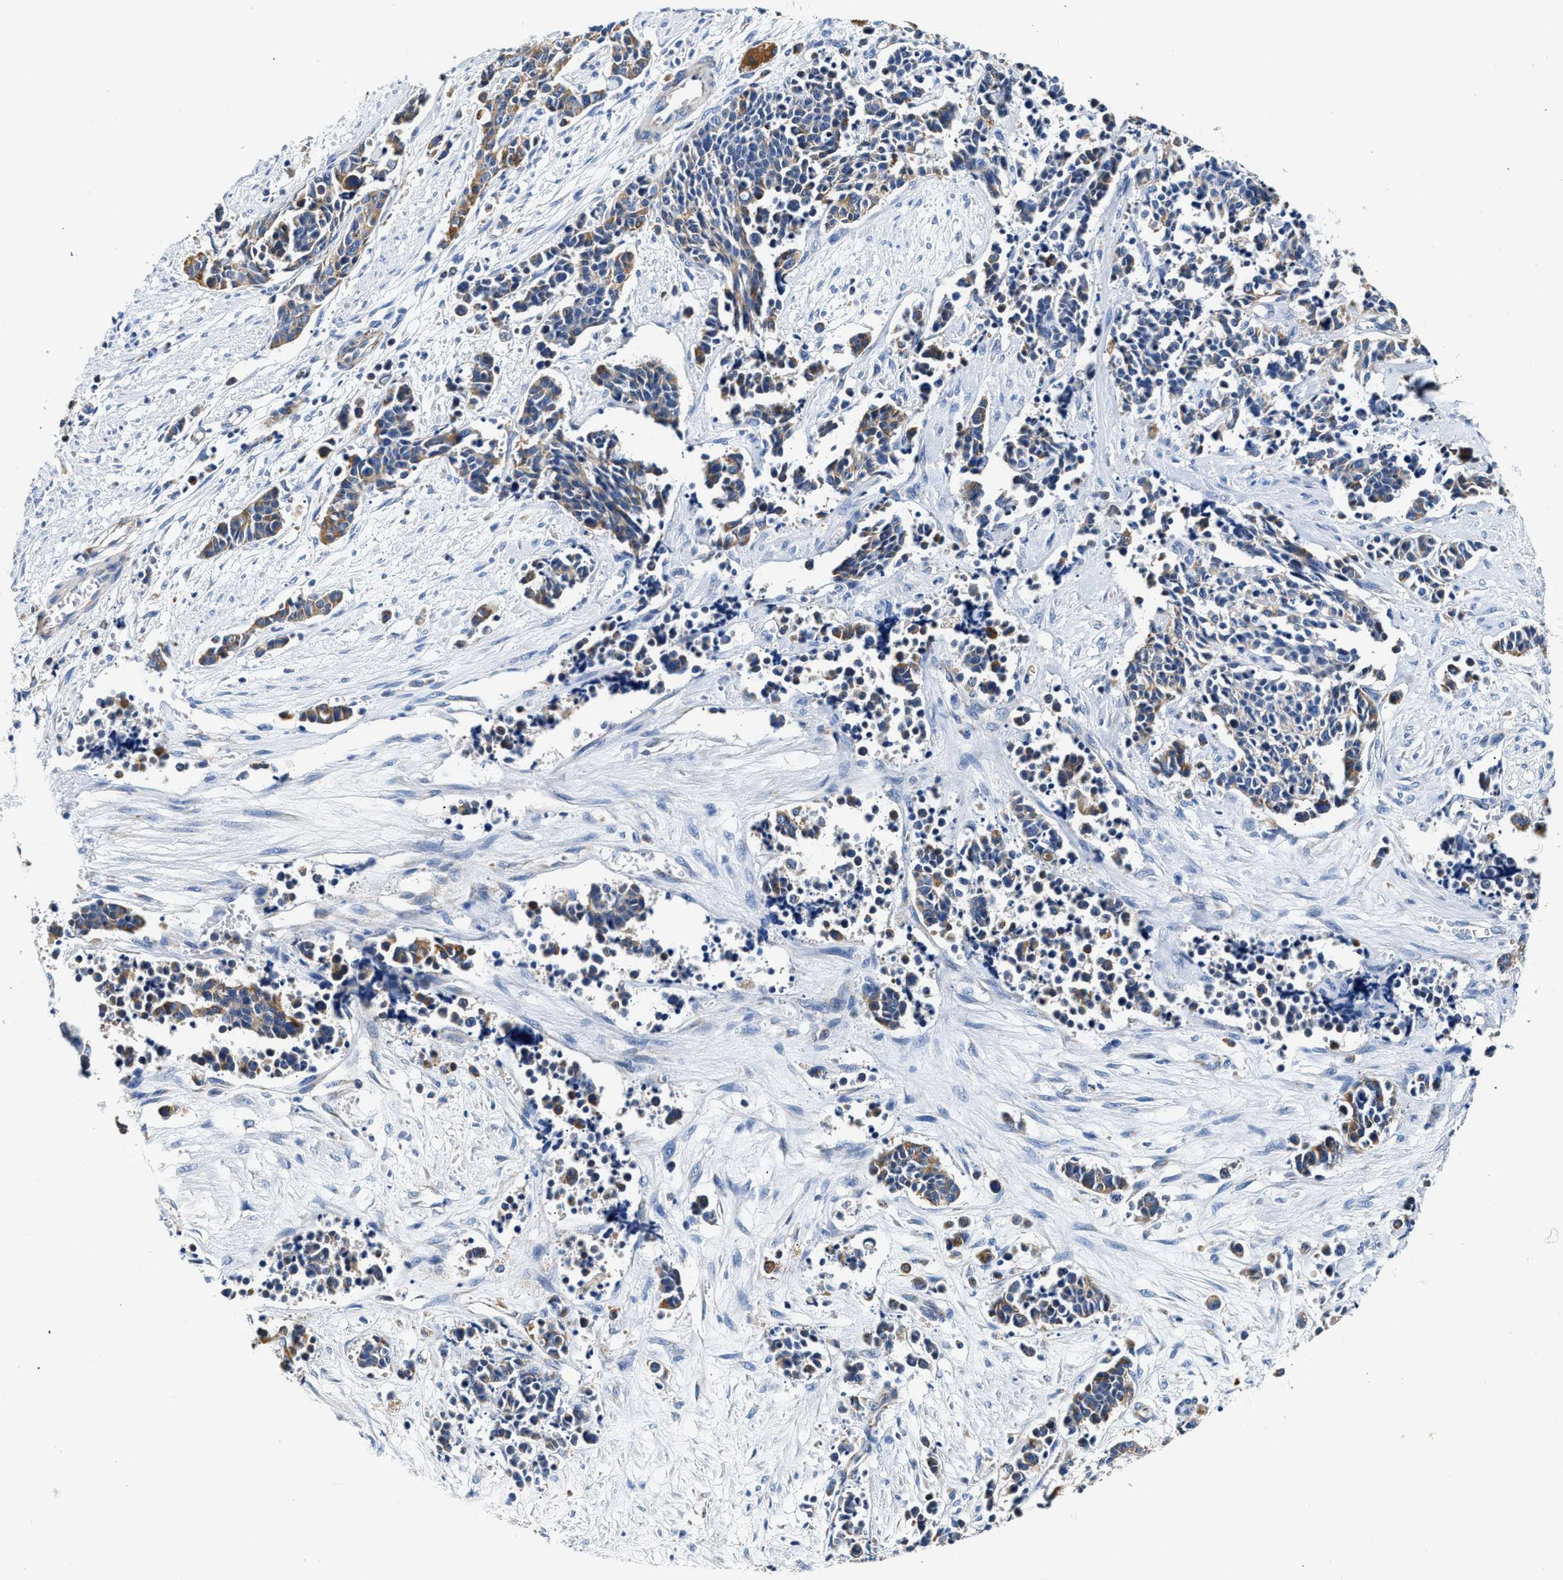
{"staining": {"intensity": "moderate", "quantity": "<25%", "location": "cytoplasmic/membranous"}, "tissue": "cervical cancer", "cell_type": "Tumor cells", "image_type": "cancer", "snomed": [{"axis": "morphology", "description": "Squamous cell carcinoma, NOS"}, {"axis": "topography", "description": "Cervix"}], "caption": "The image demonstrates immunohistochemical staining of cervical cancer. There is moderate cytoplasmic/membranous positivity is appreciated in about <25% of tumor cells.", "gene": "ACADVL", "patient": {"sex": "female", "age": 35}}